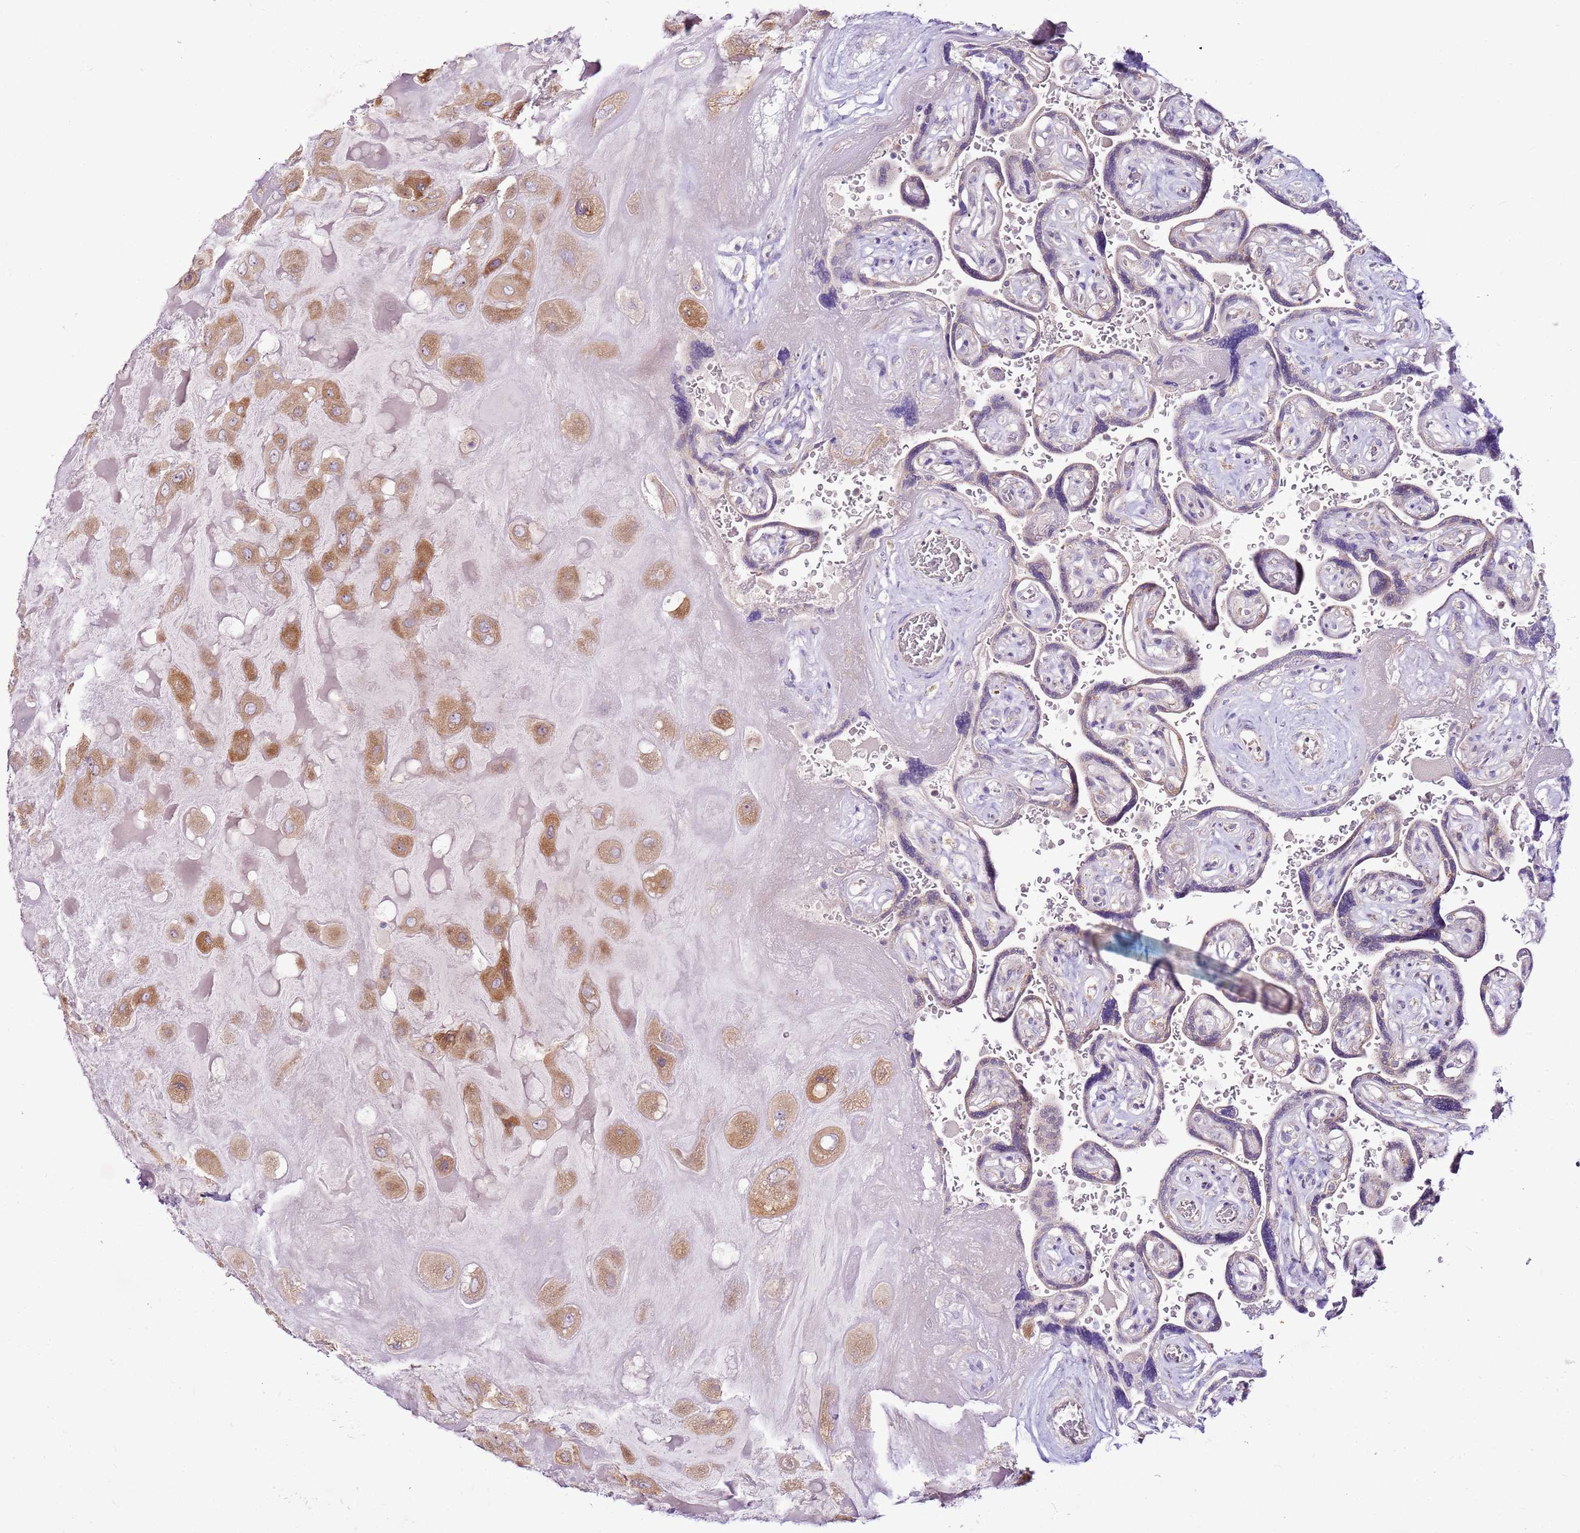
{"staining": {"intensity": "moderate", "quantity": ">75%", "location": "cytoplasmic/membranous"}, "tissue": "placenta", "cell_type": "Decidual cells", "image_type": "normal", "snomed": [{"axis": "morphology", "description": "Normal tissue, NOS"}, {"axis": "topography", "description": "Placenta"}], "caption": "Protein analysis of unremarkable placenta demonstrates moderate cytoplasmic/membranous expression in about >75% of decidual cells. The protein of interest is shown in brown color, while the nuclei are stained blue.", "gene": "MRPL36", "patient": {"sex": "female", "age": 32}}